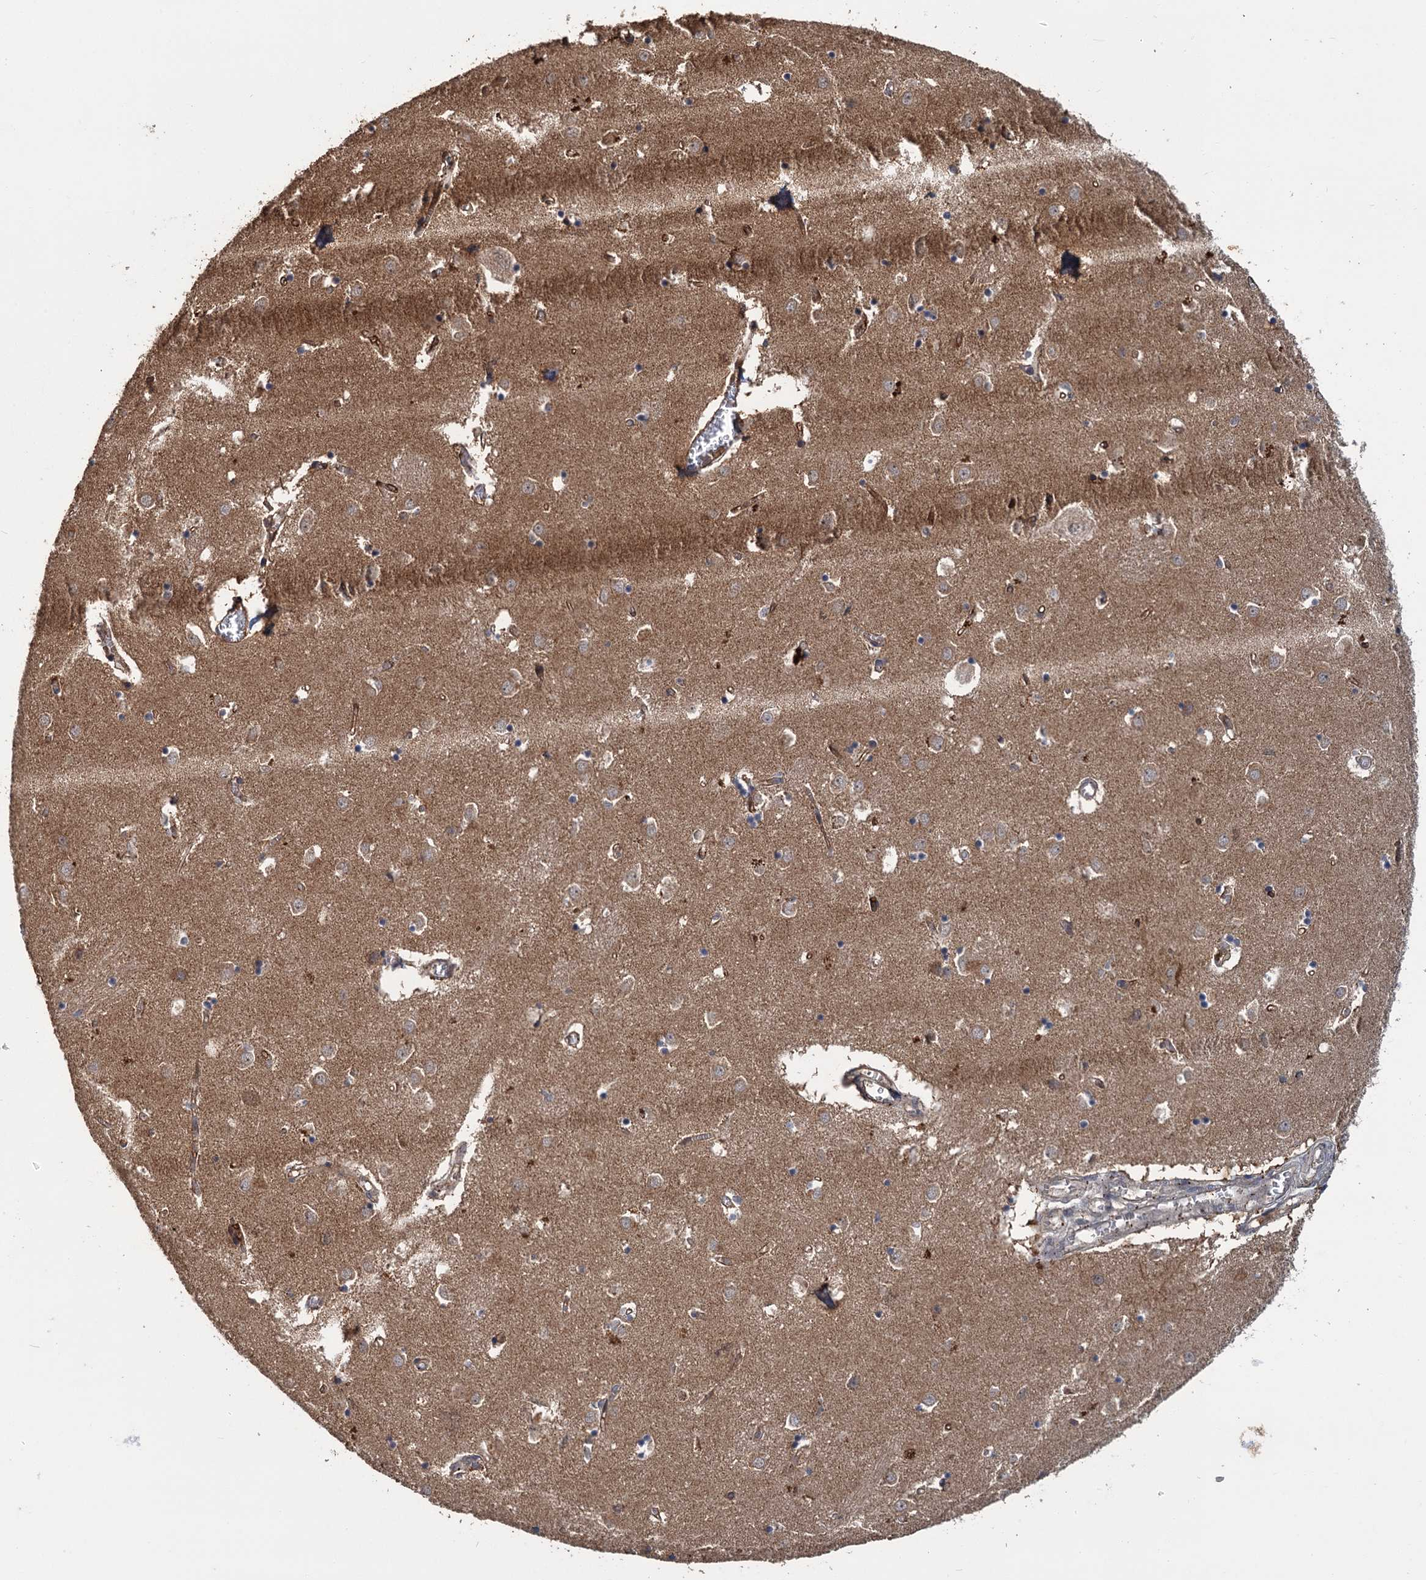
{"staining": {"intensity": "weak", "quantity": "25%-75%", "location": "cytoplasmic/membranous"}, "tissue": "caudate", "cell_type": "Glial cells", "image_type": "normal", "snomed": [{"axis": "morphology", "description": "Normal tissue, NOS"}, {"axis": "topography", "description": "Lateral ventricle wall"}], "caption": "Immunohistochemical staining of benign human caudate demonstrates weak cytoplasmic/membranous protein expression in about 25%-75% of glial cells. The protein is shown in brown color, while the nuclei are stained blue.", "gene": "KANSL2", "patient": {"sex": "male", "age": 70}}